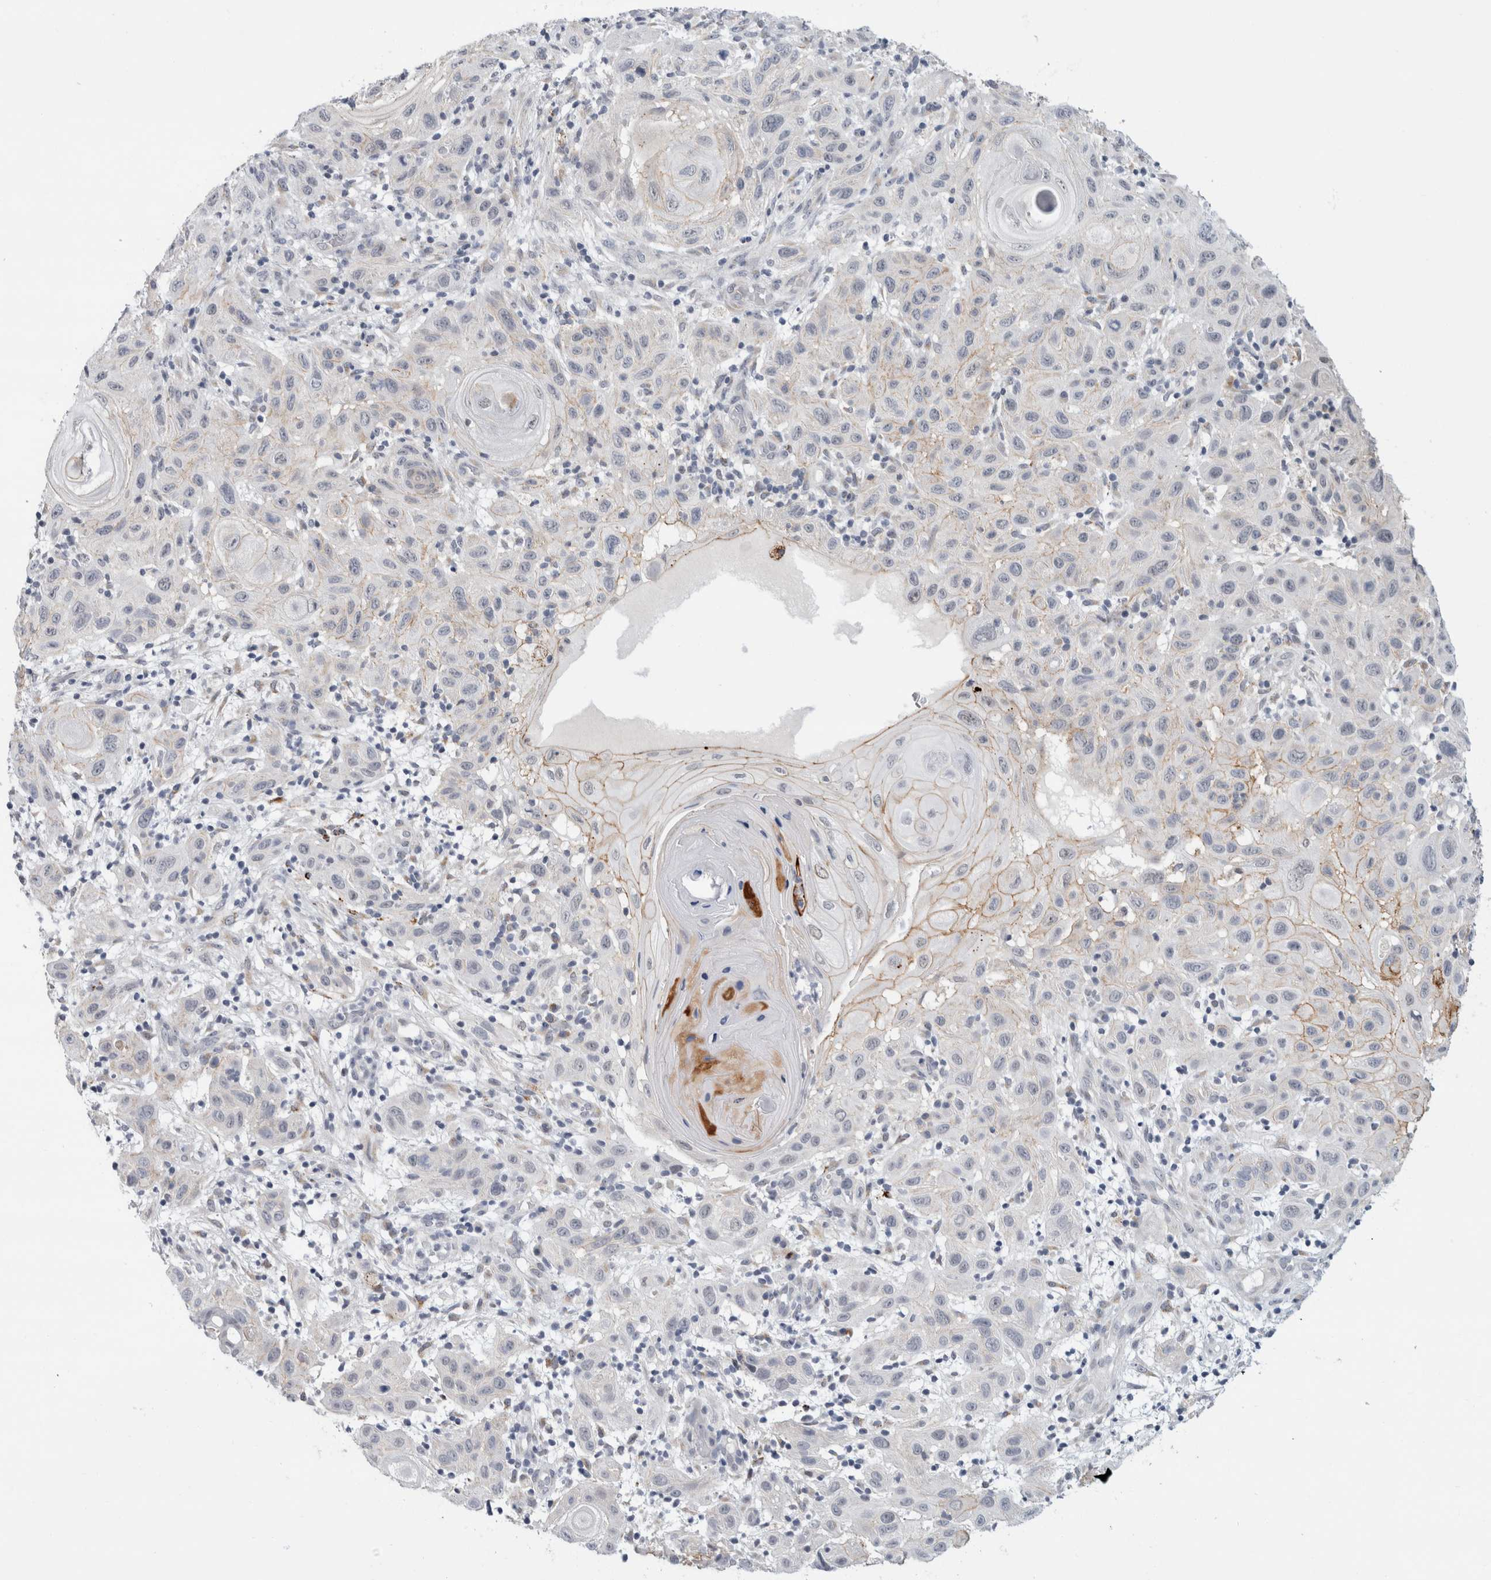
{"staining": {"intensity": "negative", "quantity": "none", "location": "none"}, "tissue": "skin cancer", "cell_type": "Tumor cells", "image_type": "cancer", "snomed": [{"axis": "morphology", "description": "Normal tissue, NOS"}, {"axis": "morphology", "description": "Squamous cell carcinoma, NOS"}, {"axis": "topography", "description": "Skin"}], "caption": "Photomicrograph shows no significant protein staining in tumor cells of squamous cell carcinoma (skin). Brightfield microscopy of immunohistochemistry (IHC) stained with DAB (3,3'-diaminobenzidine) (brown) and hematoxylin (blue), captured at high magnification.", "gene": "NIPA1", "patient": {"sex": "female", "age": 96}}